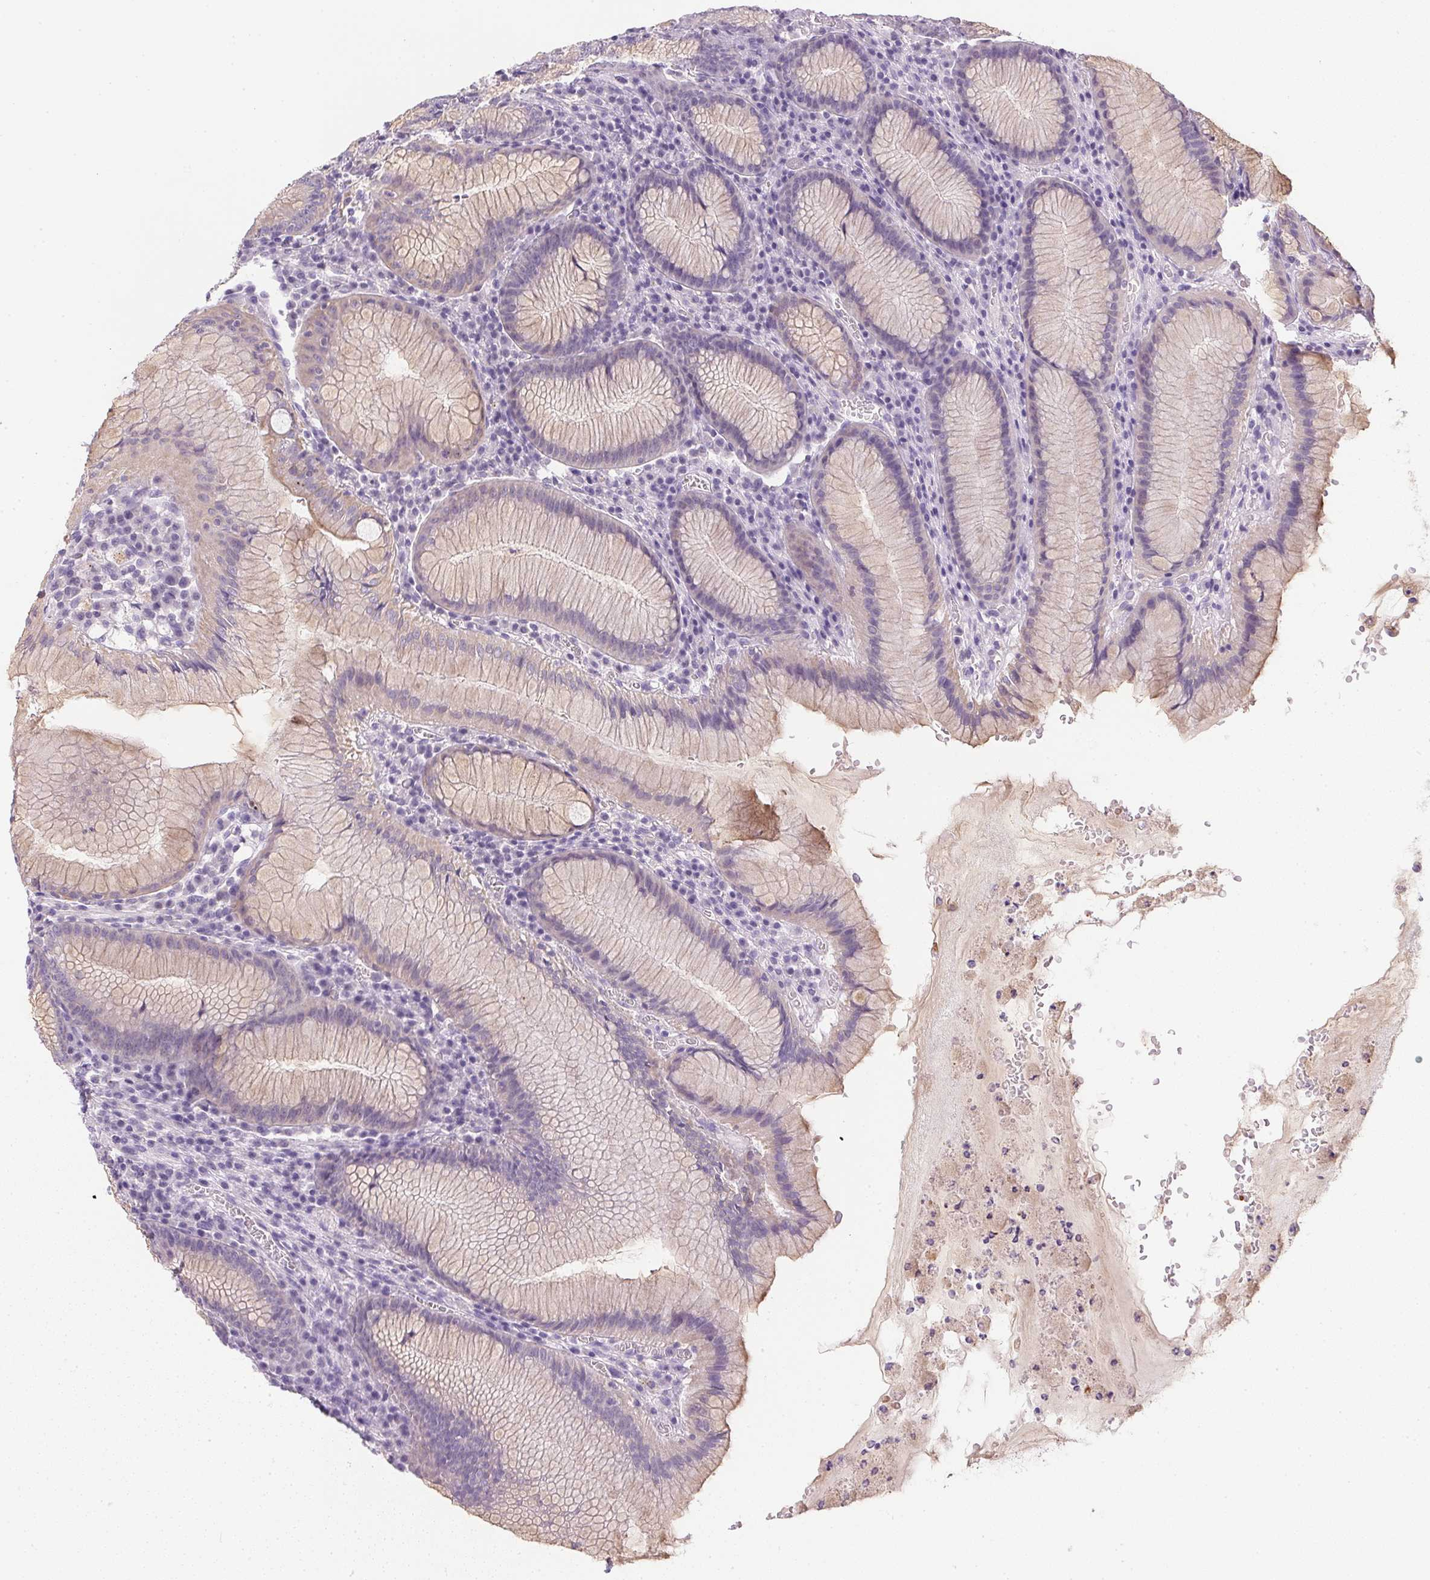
{"staining": {"intensity": "weak", "quantity": "<25%", "location": "cytoplasmic/membranous"}, "tissue": "stomach", "cell_type": "Glandular cells", "image_type": "normal", "snomed": [{"axis": "morphology", "description": "Normal tissue, NOS"}, {"axis": "topography", "description": "Stomach"}], "caption": "Immunohistochemistry of benign stomach shows no expression in glandular cells. (DAB immunohistochemistry visualized using brightfield microscopy, high magnification).", "gene": "SLC17A7", "patient": {"sex": "male", "age": 55}}